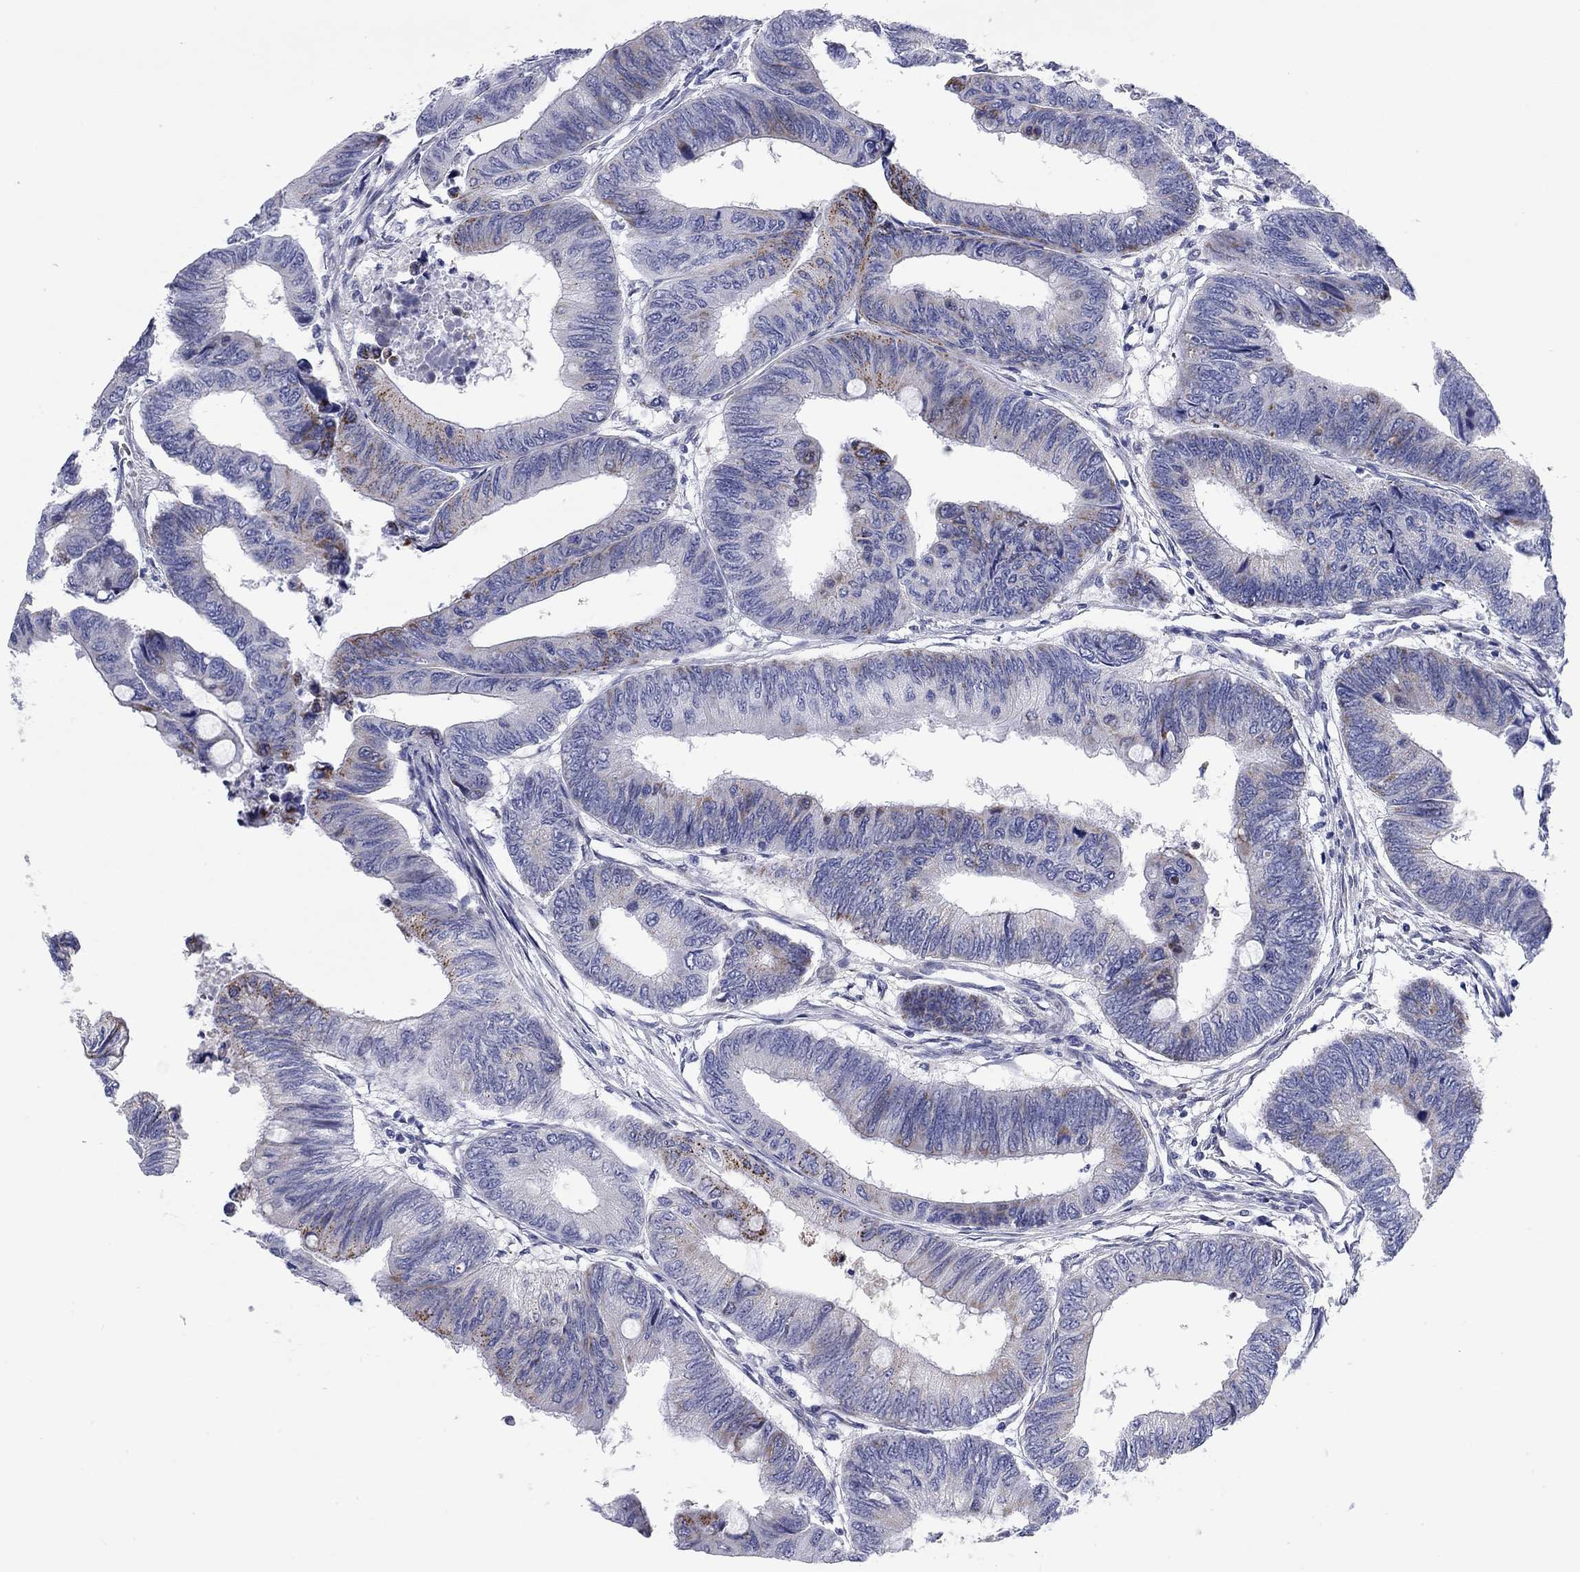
{"staining": {"intensity": "moderate", "quantity": "<25%", "location": "cytoplasmic/membranous"}, "tissue": "colorectal cancer", "cell_type": "Tumor cells", "image_type": "cancer", "snomed": [{"axis": "morphology", "description": "Normal tissue, NOS"}, {"axis": "morphology", "description": "Adenocarcinoma, NOS"}, {"axis": "topography", "description": "Rectum"}, {"axis": "topography", "description": "Peripheral nerve tissue"}], "caption": "Immunohistochemical staining of human adenocarcinoma (colorectal) exhibits moderate cytoplasmic/membranous protein positivity in approximately <25% of tumor cells. Using DAB (brown) and hematoxylin (blue) stains, captured at high magnification using brightfield microscopy.", "gene": "CHI3L2", "patient": {"sex": "male", "age": 92}}